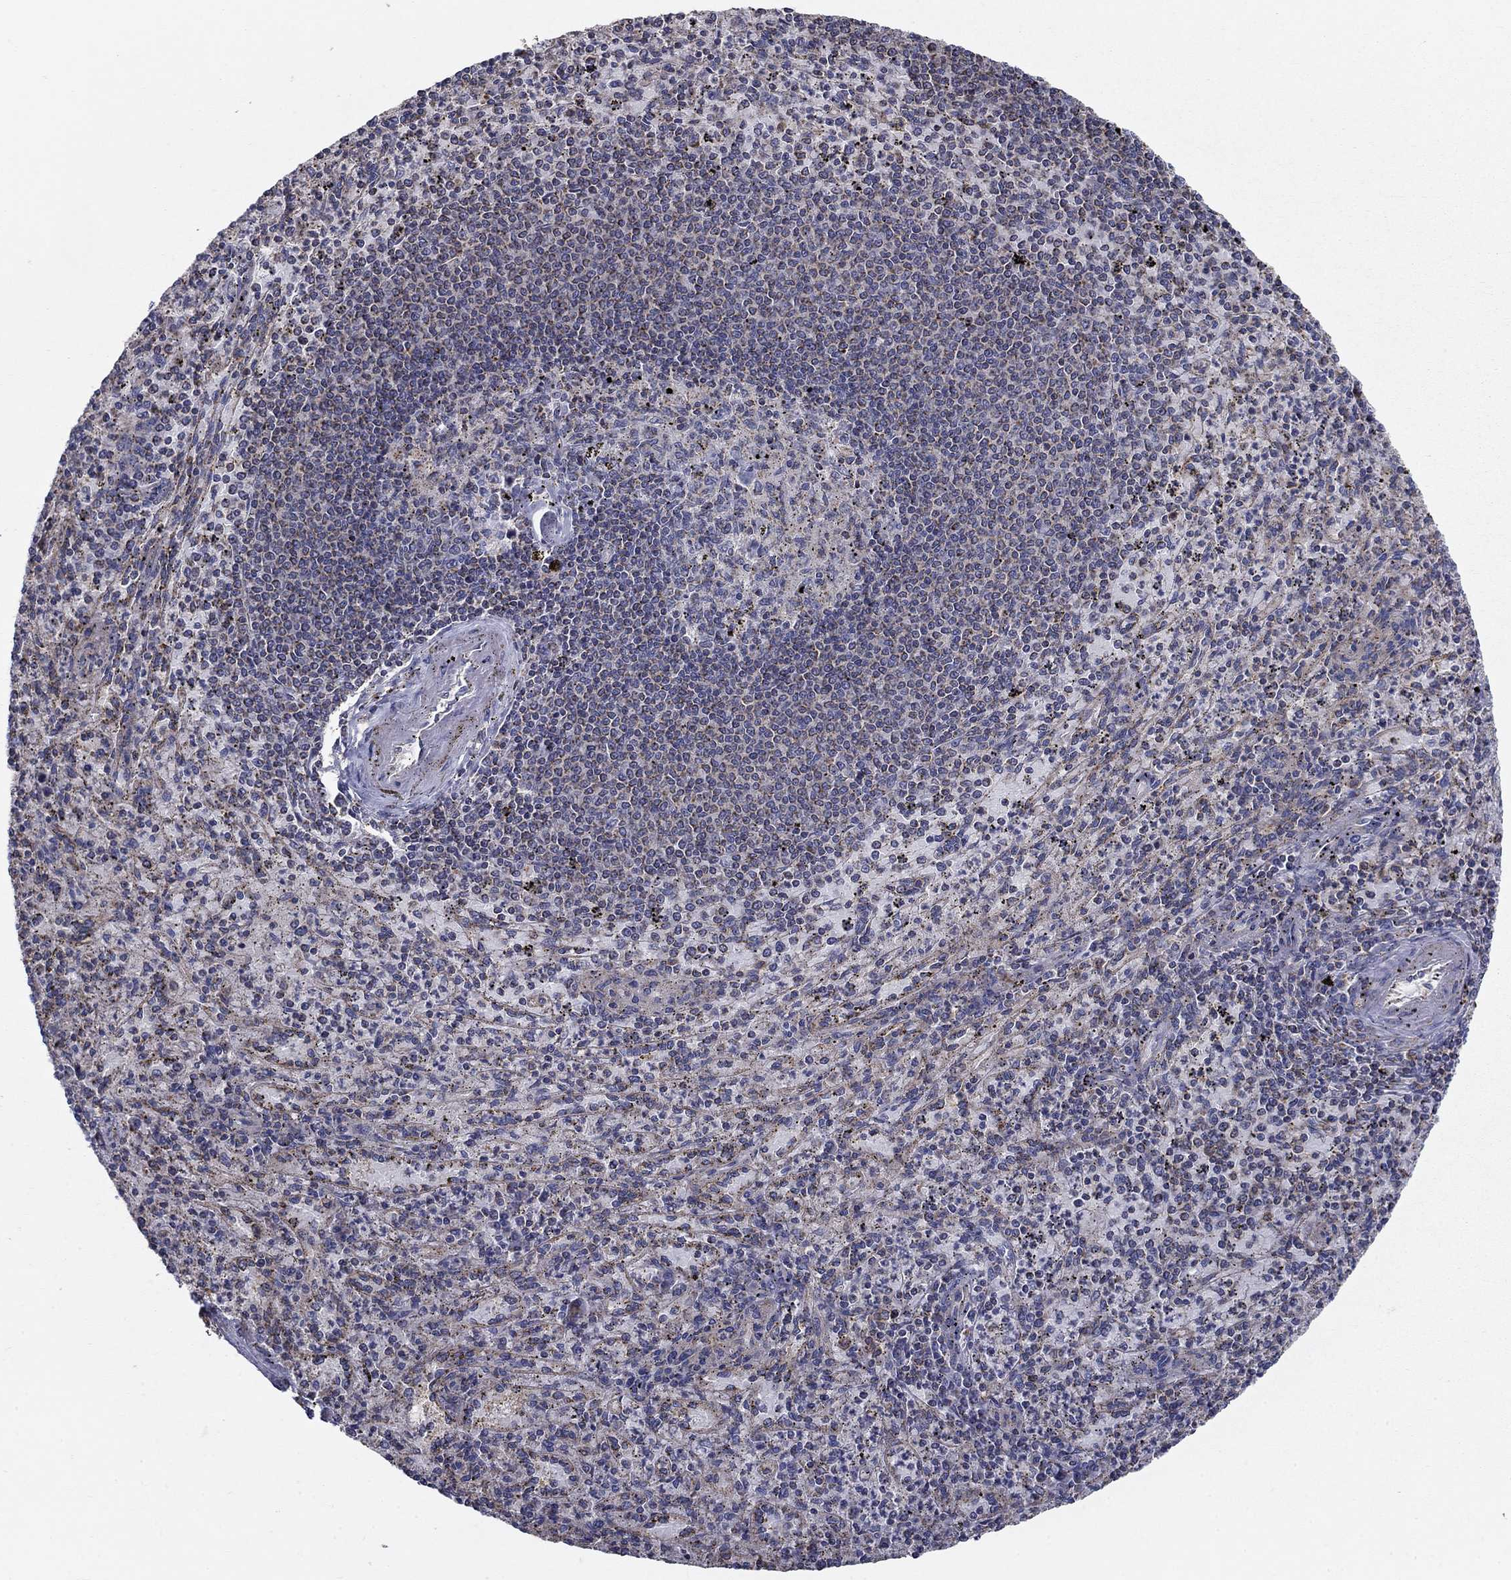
{"staining": {"intensity": "negative", "quantity": "none", "location": "none"}, "tissue": "spleen", "cell_type": "Cells in red pulp", "image_type": "normal", "snomed": [{"axis": "morphology", "description": "Normal tissue, NOS"}, {"axis": "topography", "description": "Spleen"}], "caption": "Spleen stained for a protein using IHC exhibits no staining cells in red pulp.", "gene": "NME5", "patient": {"sex": "male", "age": 60}}